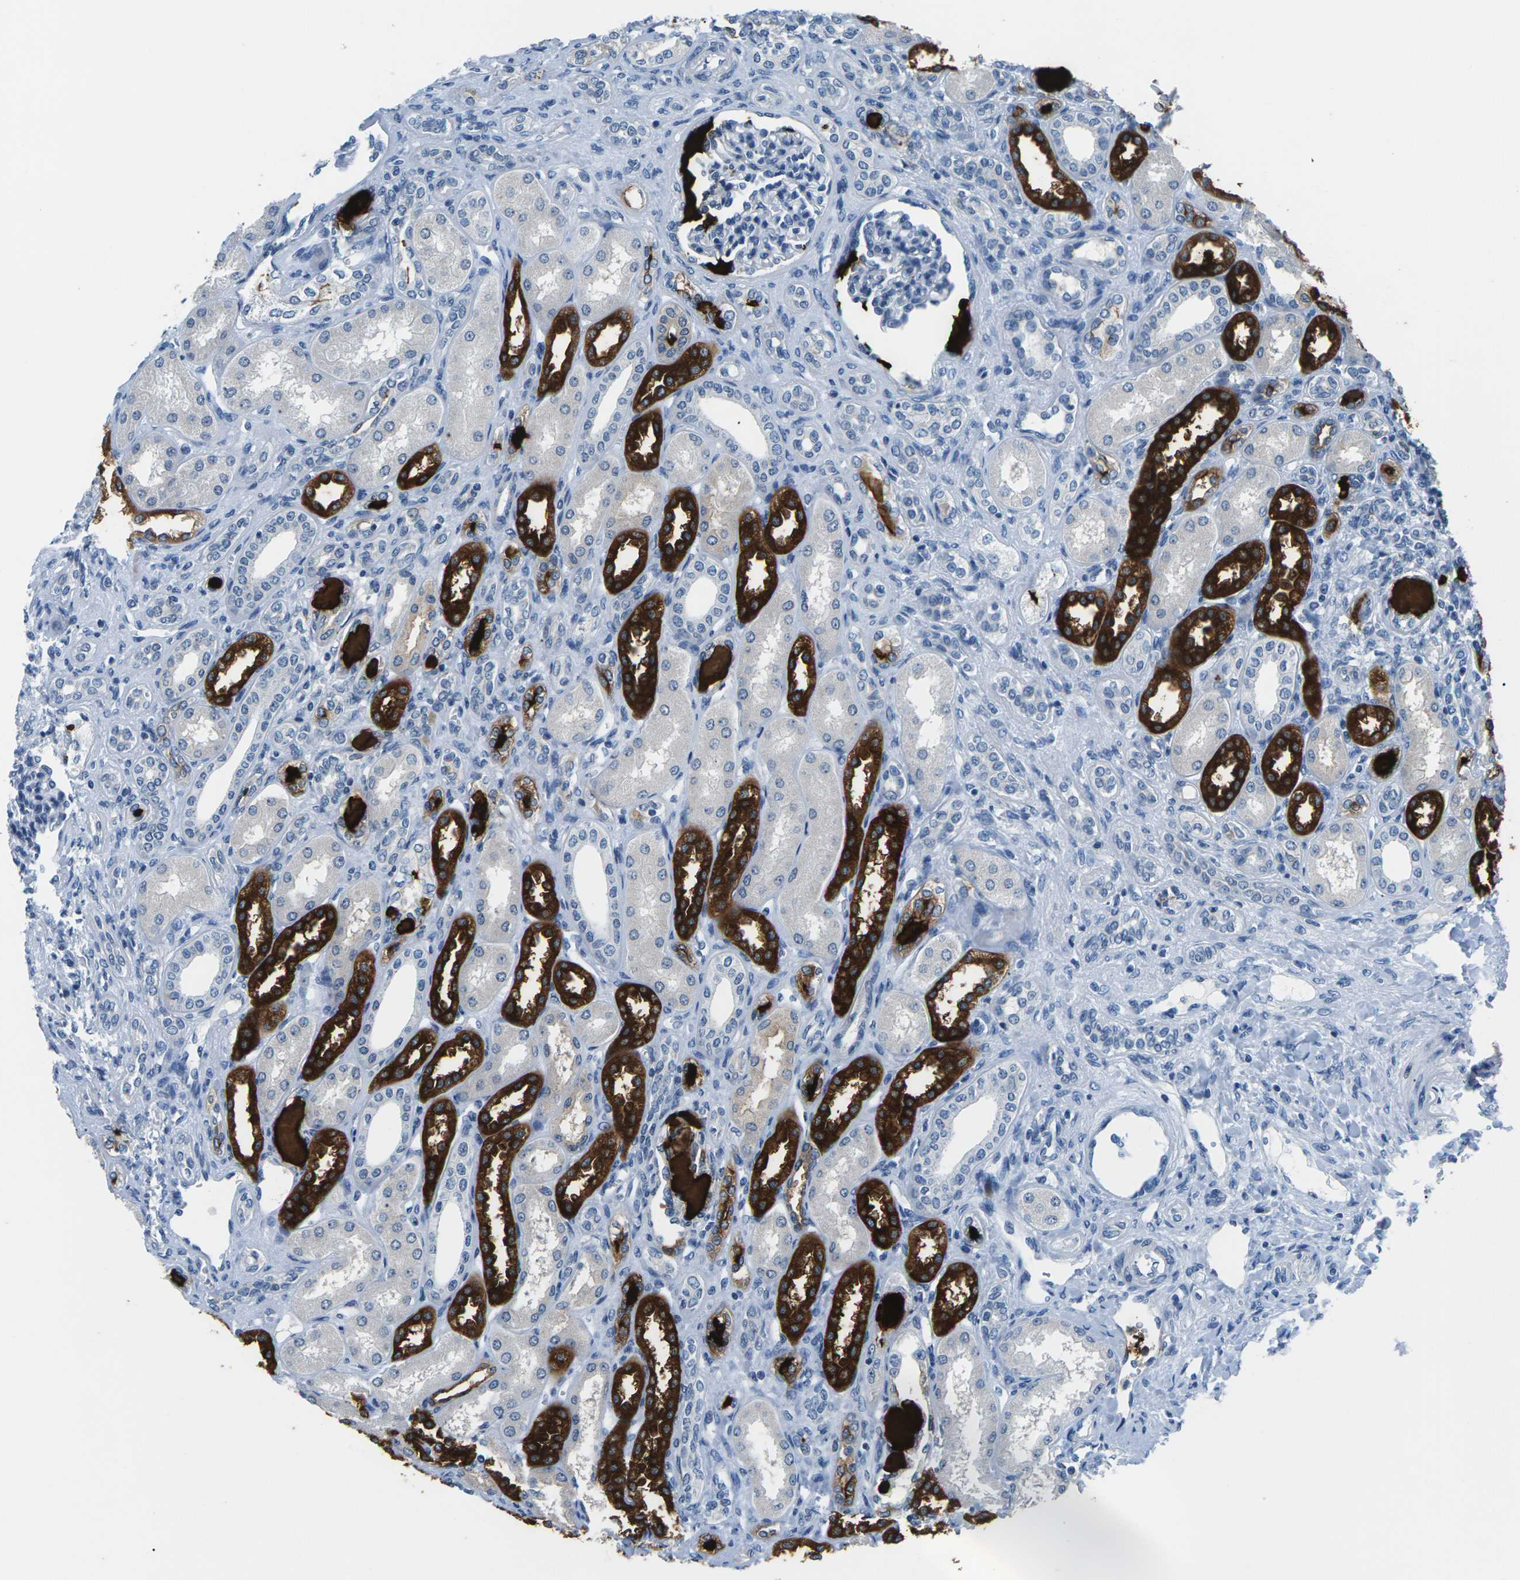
{"staining": {"intensity": "negative", "quantity": "none", "location": "none"}, "tissue": "kidney", "cell_type": "Cells in glomeruli", "image_type": "normal", "snomed": [{"axis": "morphology", "description": "Normal tissue, NOS"}, {"axis": "topography", "description": "Kidney"}], "caption": "Immunohistochemical staining of unremarkable kidney exhibits no significant staining in cells in glomeruli.", "gene": "UMOD", "patient": {"sex": "male", "age": 7}}